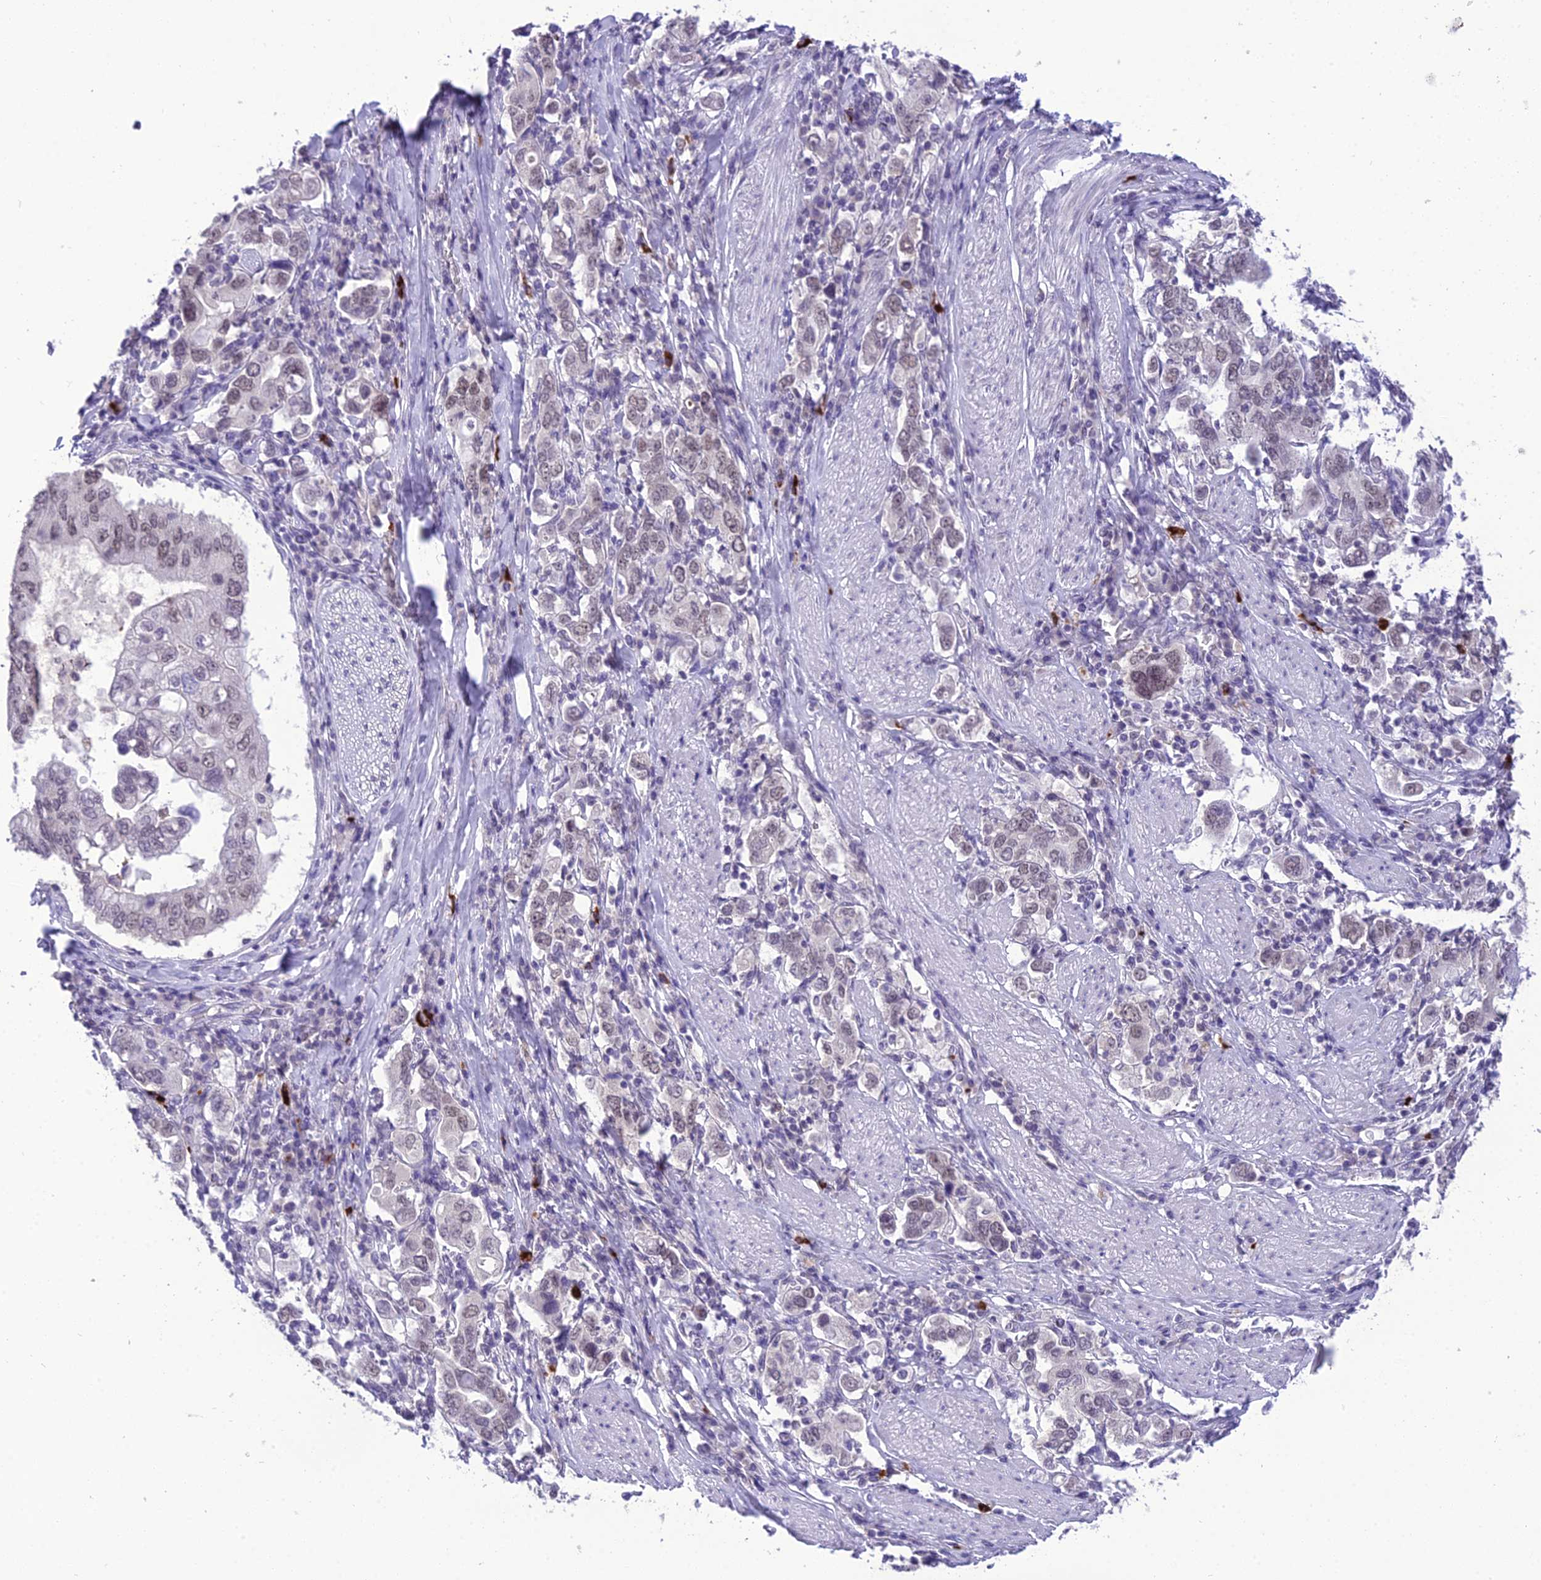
{"staining": {"intensity": "weak", "quantity": "<25%", "location": "nuclear"}, "tissue": "stomach cancer", "cell_type": "Tumor cells", "image_type": "cancer", "snomed": [{"axis": "morphology", "description": "Adenocarcinoma, NOS"}, {"axis": "topography", "description": "Stomach, upper"}], "caption": "IHC photomicrograph of neoplastic tissue: stomach cancer (adenocarcinoma) stained with DAB (3,3'-diaminobenzidine) demonstrates no significant protein expression in tumor cells.", "gene": "SH3RF3", "patient": {"sex": "male", "age": 62}}